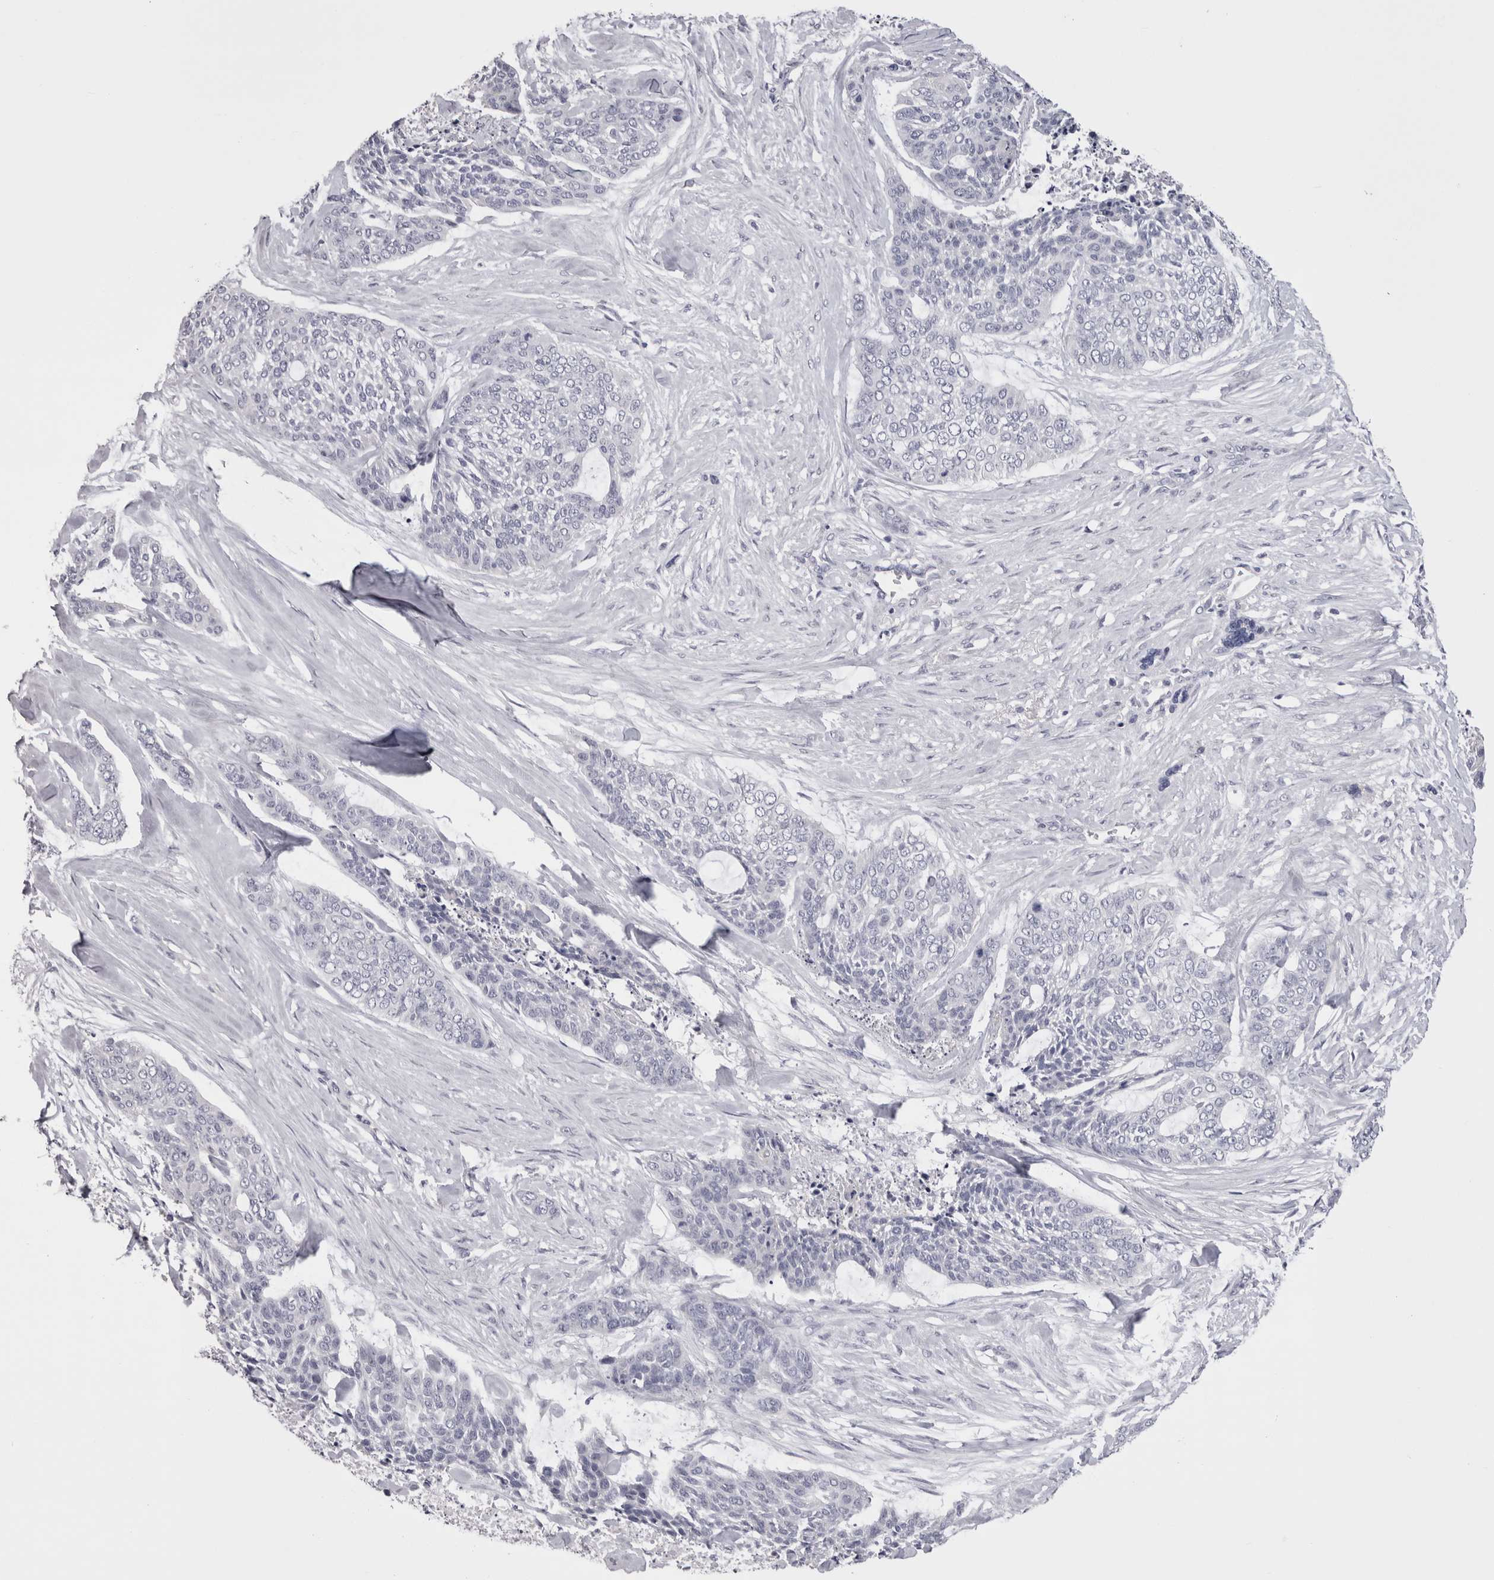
{"staining": {"intensity": "negative", "quantity": "none", "location": "none"}, "tissue": "skin cancer", "cell_type": "Tumor cells", "image_type": "cancer", "snomed": [{"axis": "morphology", "description": "Basal cell carcinoma"}, {"axis": "topography", "description": "Skin"}], "caption": "A photomicrograph of human skin basal cell carcinoma is negative for staining in tumor cells.", "gene": "PWP2", "patient": {"sex": "female", "age": 64}}